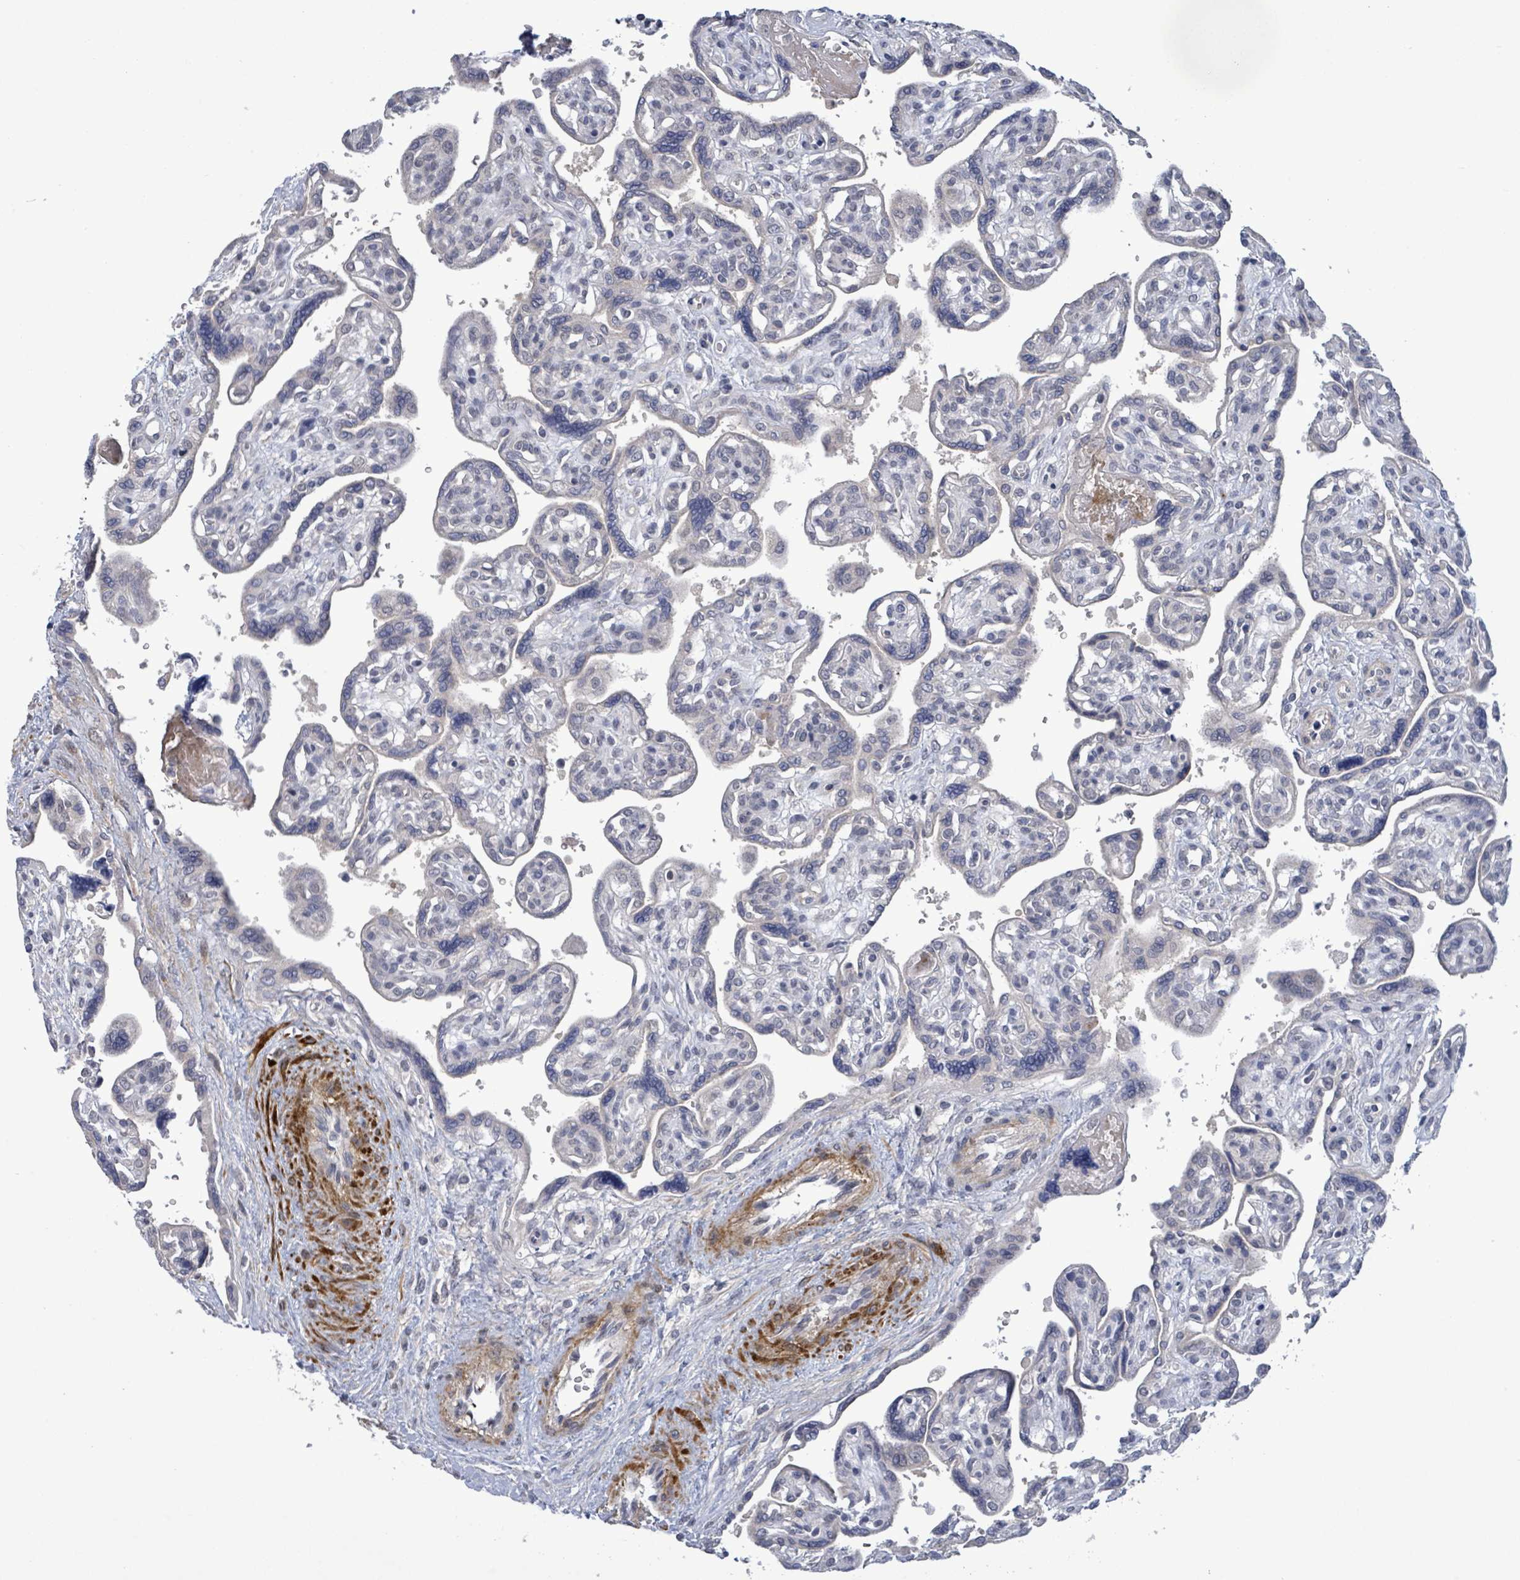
{"staining": {"intensity": "negative", "quantity": "none", "location": "none"}, "tissue": "placenta", "cell_type": "Trophoblastic cells", "image_type": "normal", "snomed": [{"axis": "morphology", "description": "Normal tissue, NOS"}, {"axis": "topography", "description": "Placenta"}], "caption": "This is a micrograph of IHC staining of benign placenta, which shows no positivity in trophoblastic cells. (DAB immunohistochemistry (IHC), high magnification).", "gene": "AMMECR1", "patient": {"sex": "female", "age": 39}}